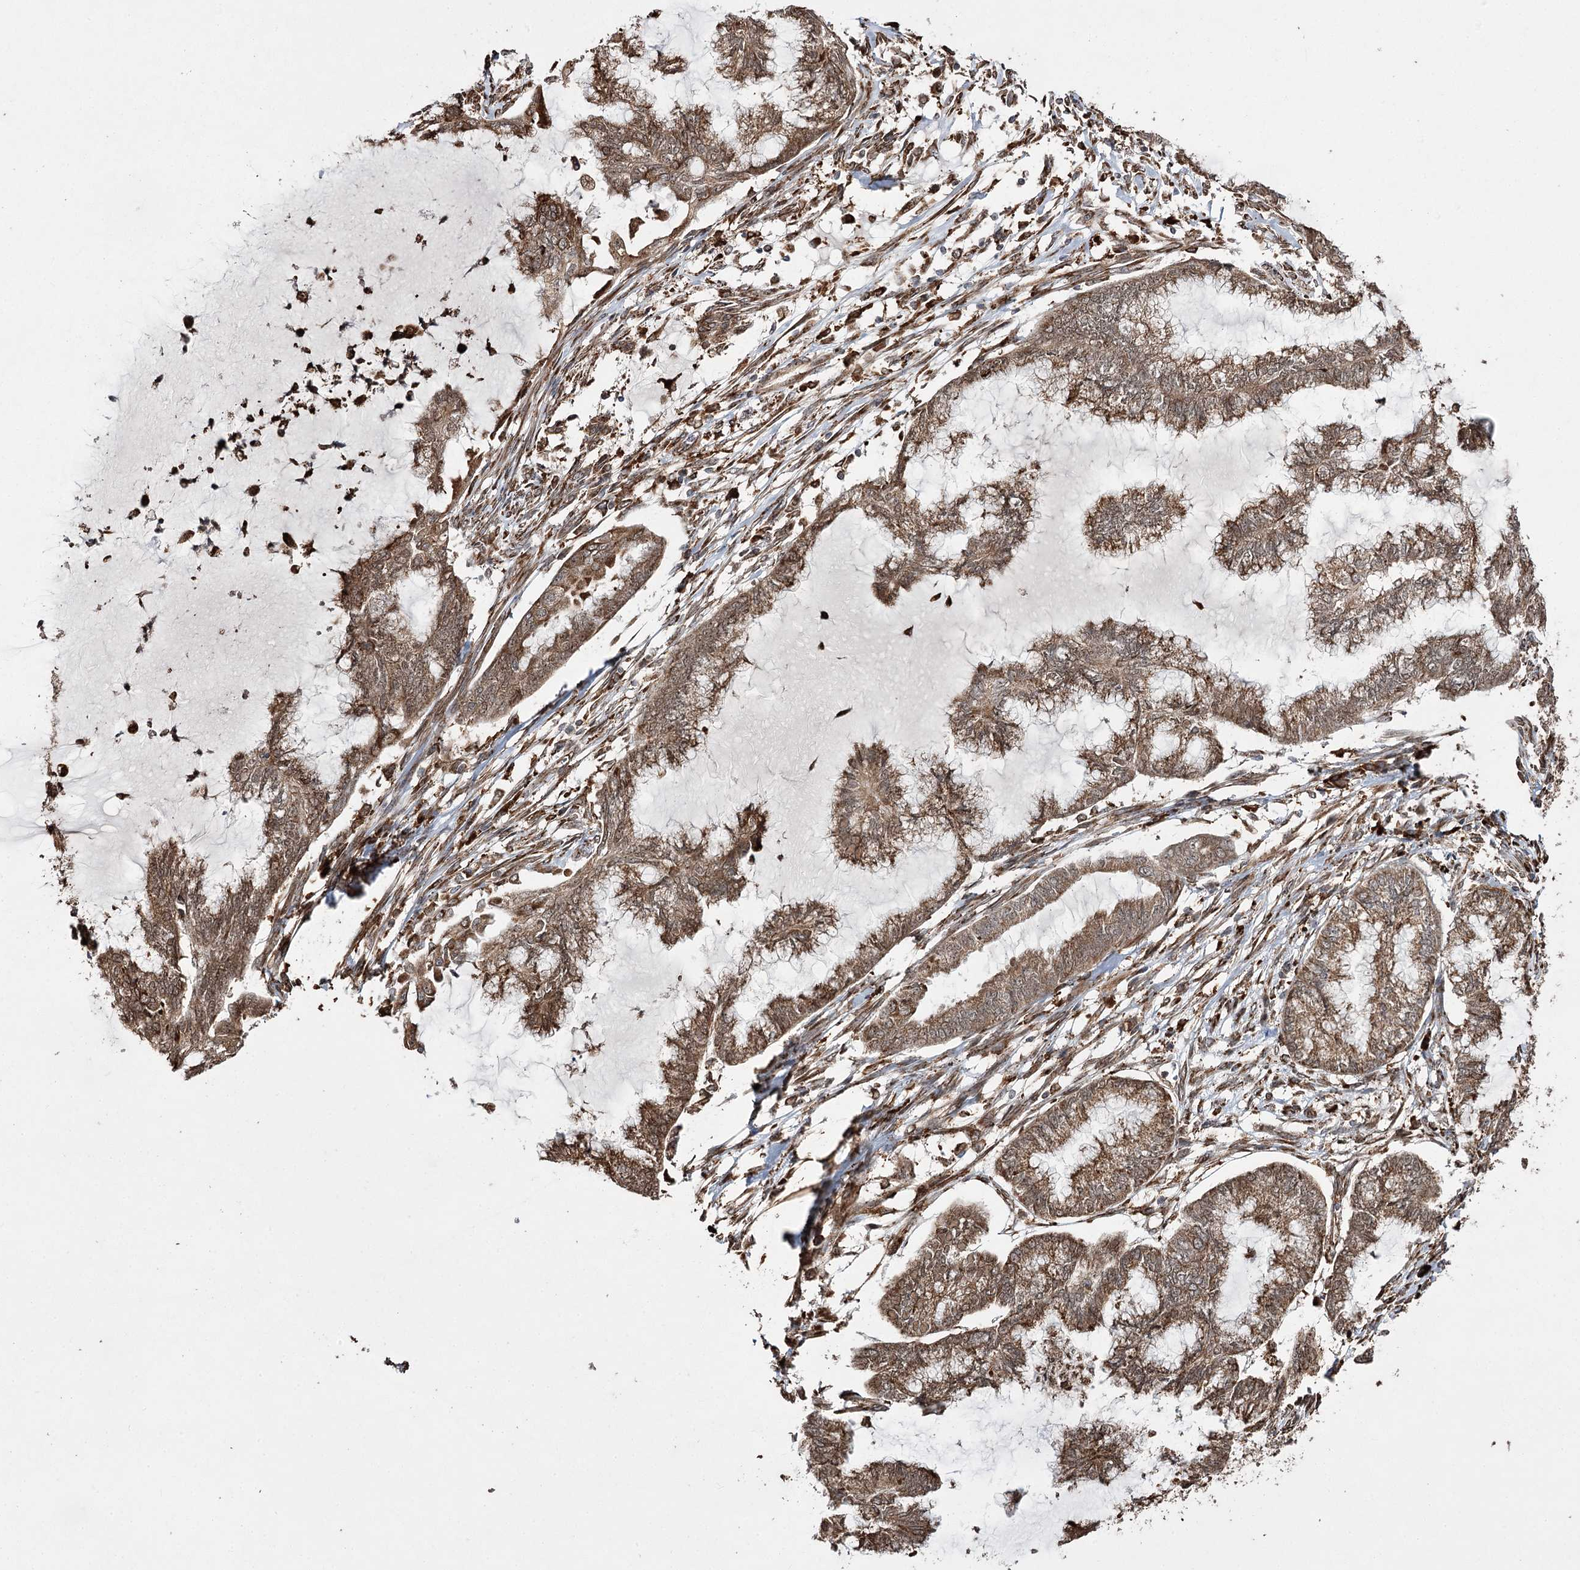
{"staining": {"intensity": "moderate", "quantity": ">75%", "location": "cytoplasmic/membranous"}, "tissue": "endometrial cancer", "cell_type": "Tumor cells", "image_type": "cancer", "snomed": [{"axis": "morphology", "description": "Adenocarcinoma, NOS"}, {"axis": "topography", "description": "Endometrium"}], "caption": "Endometrial cancer (adenocarcinoma) was stained to show a protein in brown. There is medium levels of moderate cytoplasmic/membranous staining in approximately >75% of tumor cells.", "gene": "FANCL", "patient": {"sex": "female", "age": 86}}